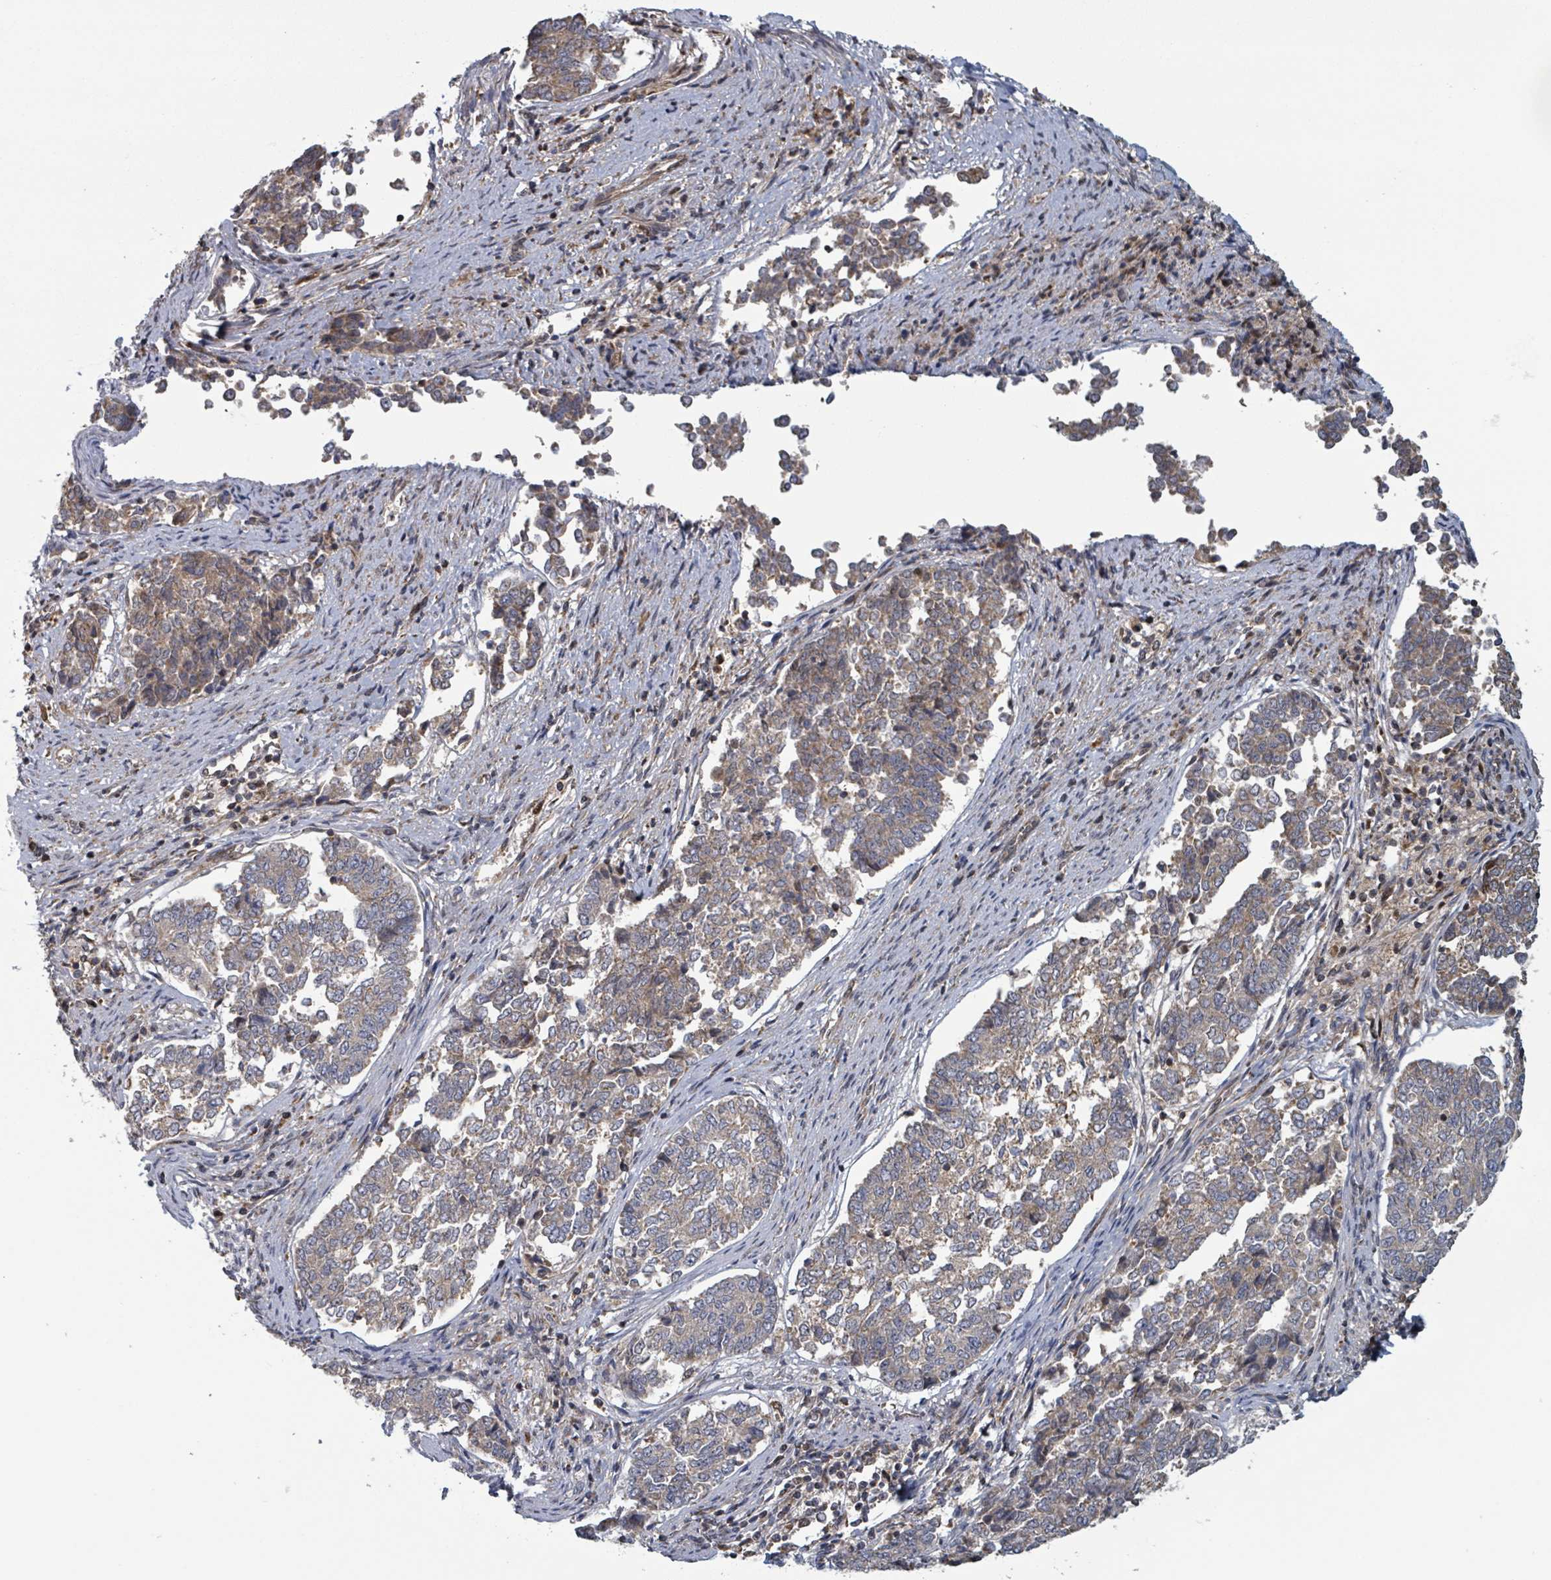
{"staining": {"intensity": "weak", "quantity": ">75%", "location": "cytoplasmic/membranous"}, "tissue": "endometrial cancer", "cell_type": "Tumor cells", "image_type": "cancer", "snomed": [{"axis": "morphology", "description": "Adenocarcinoma, NOS"}, {"axis": "topography", "description": "Endometrium"}], "caption": "About >75% of tumor cells in endometrial cancer (adenocarcinoma) exhibit weak cytoplasmic/membranous protein positivity as visualized by brown immunohistochemical staining.", "gene": "HIVEP1", "patient": {"sex": "female", "age": 80}}